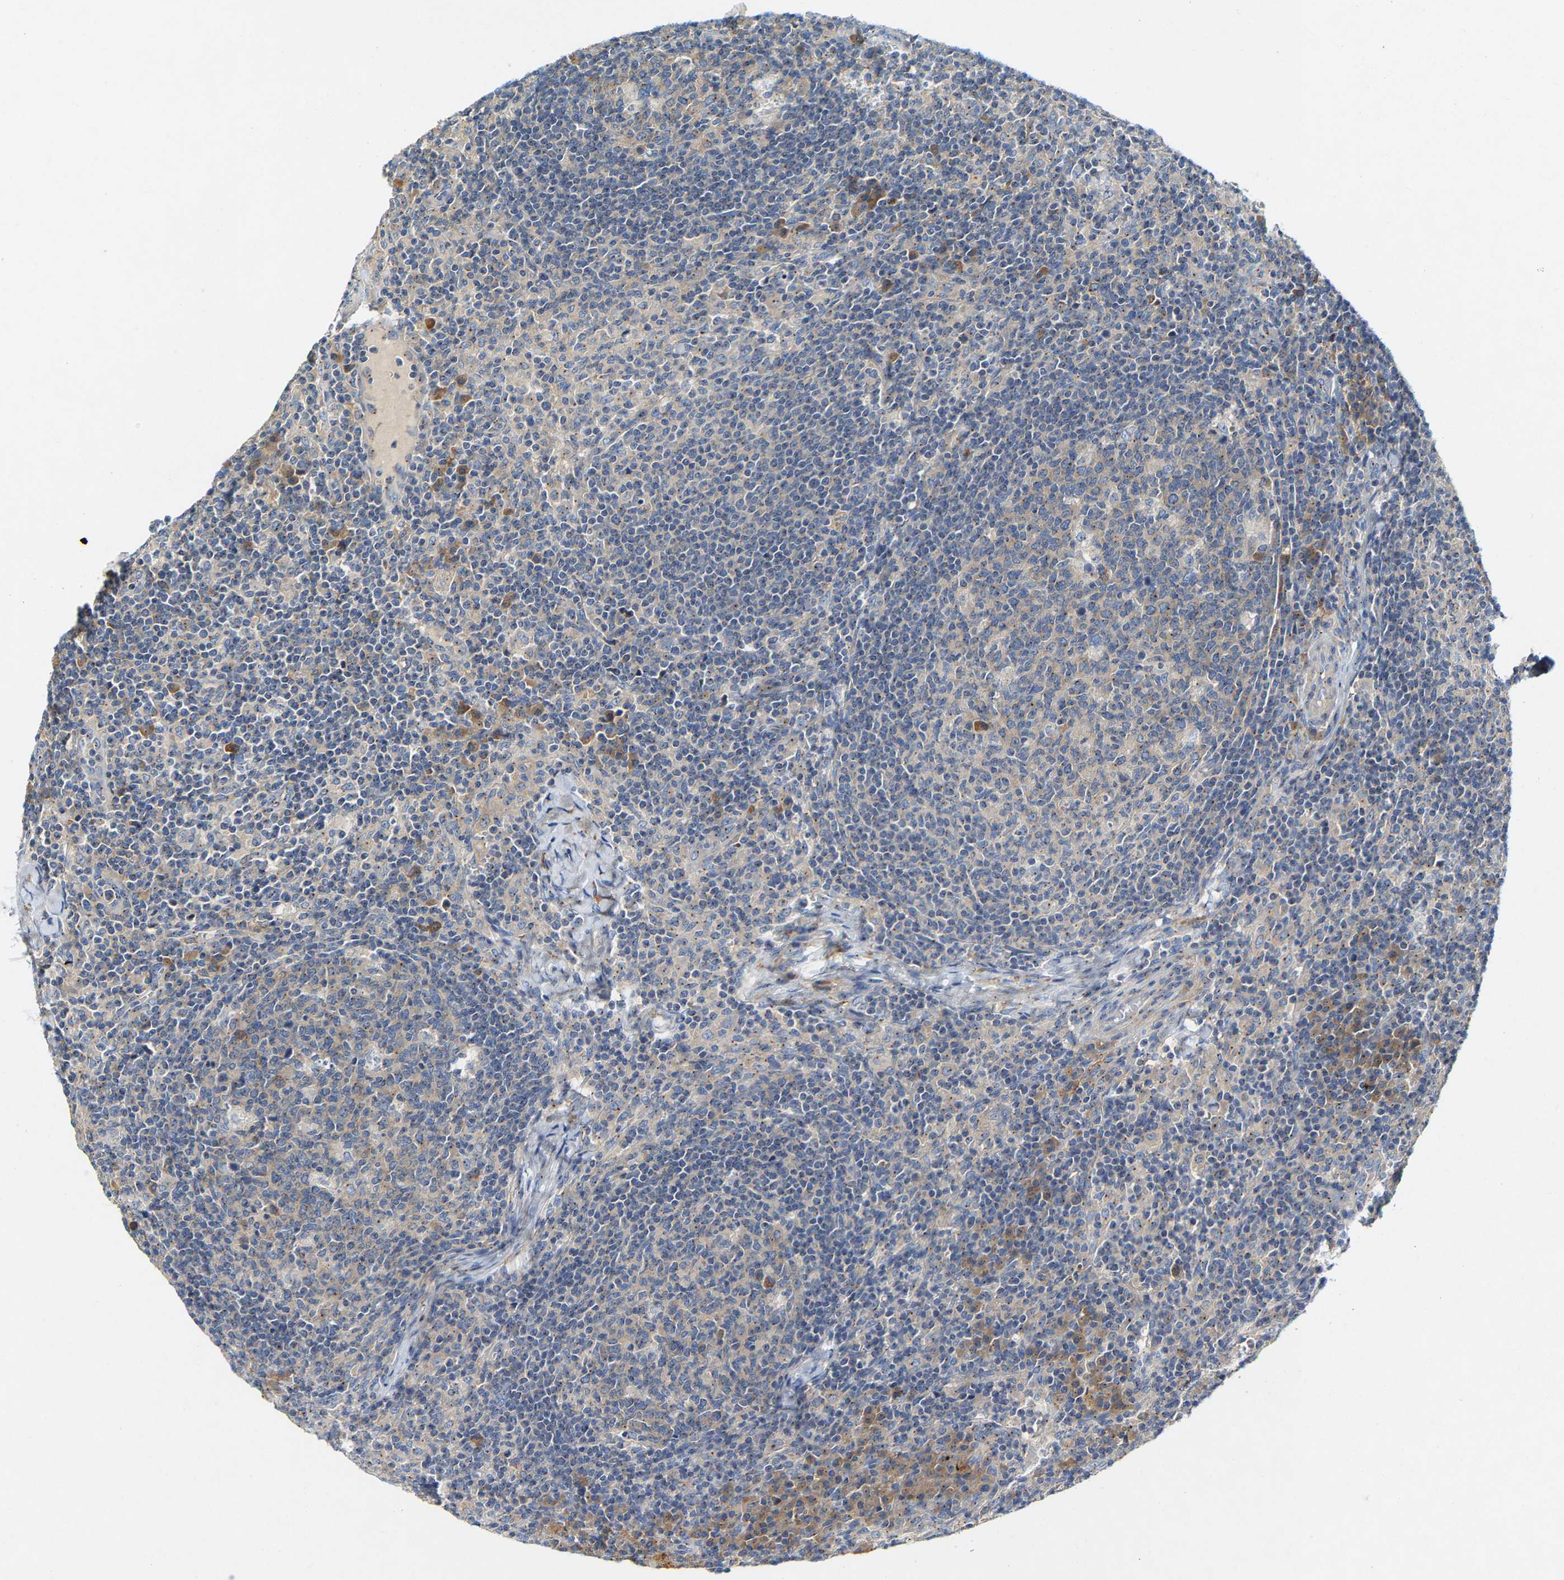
{"staining": {"intensity": "weak", "quantity": "25%-75%", "location": "cytoplasmic/membranous"}, "tissue": "lymph node", "cell_type": "Germinal center cells", "image_type": "normal", "snomed": [{"axis": "morphology", "description": "Normal tissue, NOS"}, {"axis": "morphology", "description": "Inflammation, NOS"}, {"axis": "topography", "description": "Lymph node"}], "caption": "A brown stain highlights weak cytoplasmic/membranous staining of a protein in germinal center cells of benign lymph node. Nuclei are stained in blue.", "gene": "PCNT", "patient": {"sex": "male", "age": 55}}